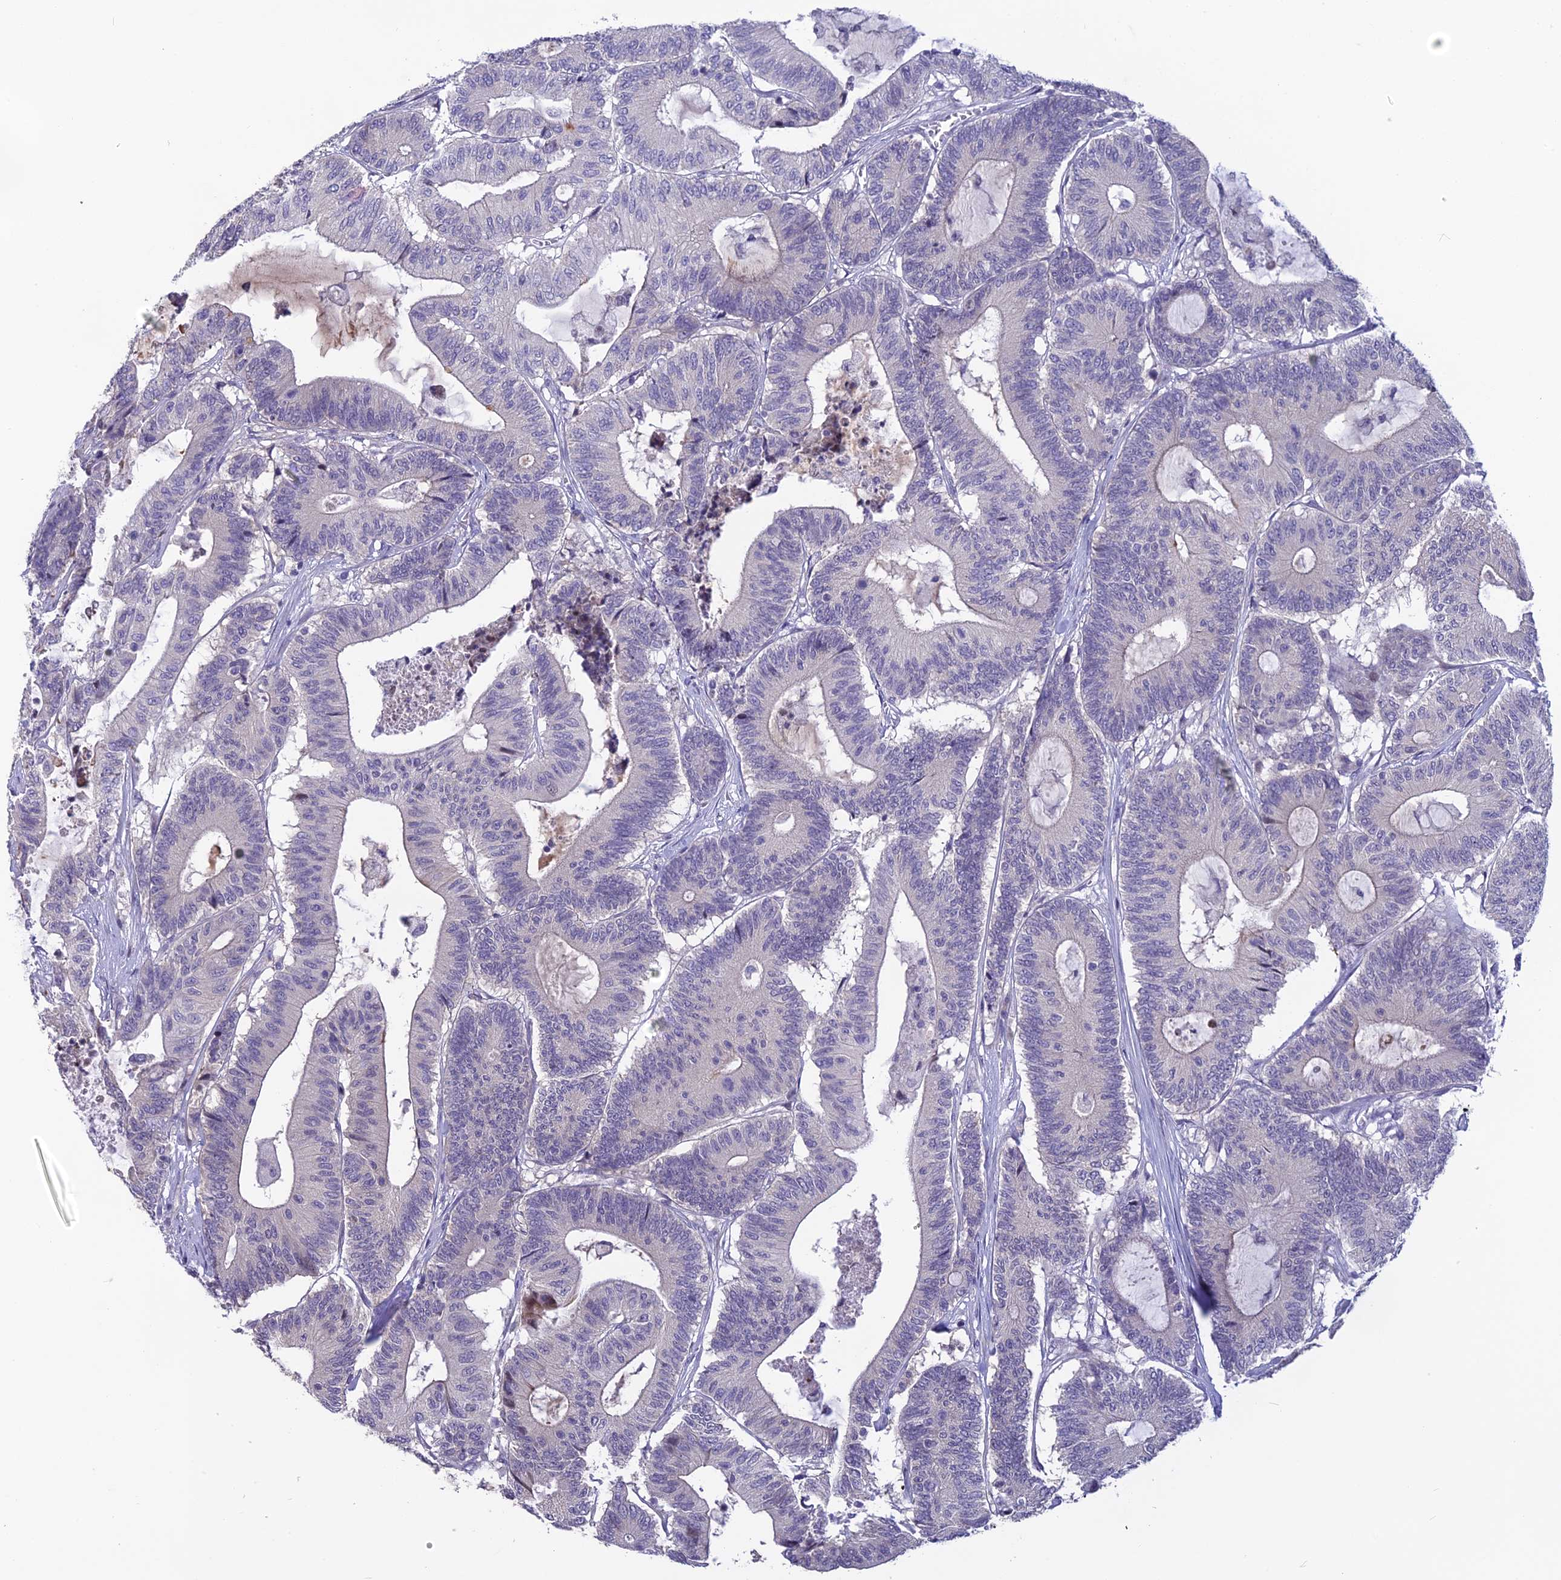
{"staining": {"intensity": "negative", "quantity": "none", "location": "none"}, "tissue": "colorectal cancer", "cell_type": "Tumor cells", "image_type": "cancer", "snomed": [{"axis": "morphology", "description": "Adenocarcinoma, NOS"}, {"axis": "topography", "description": "Colon"}], "caption": "Tumor cells show no significant staining in colorectal cancer (adenocarcinoma).", "gene": "TMEM134", "patient": {"sex": "female", "age": 84}}